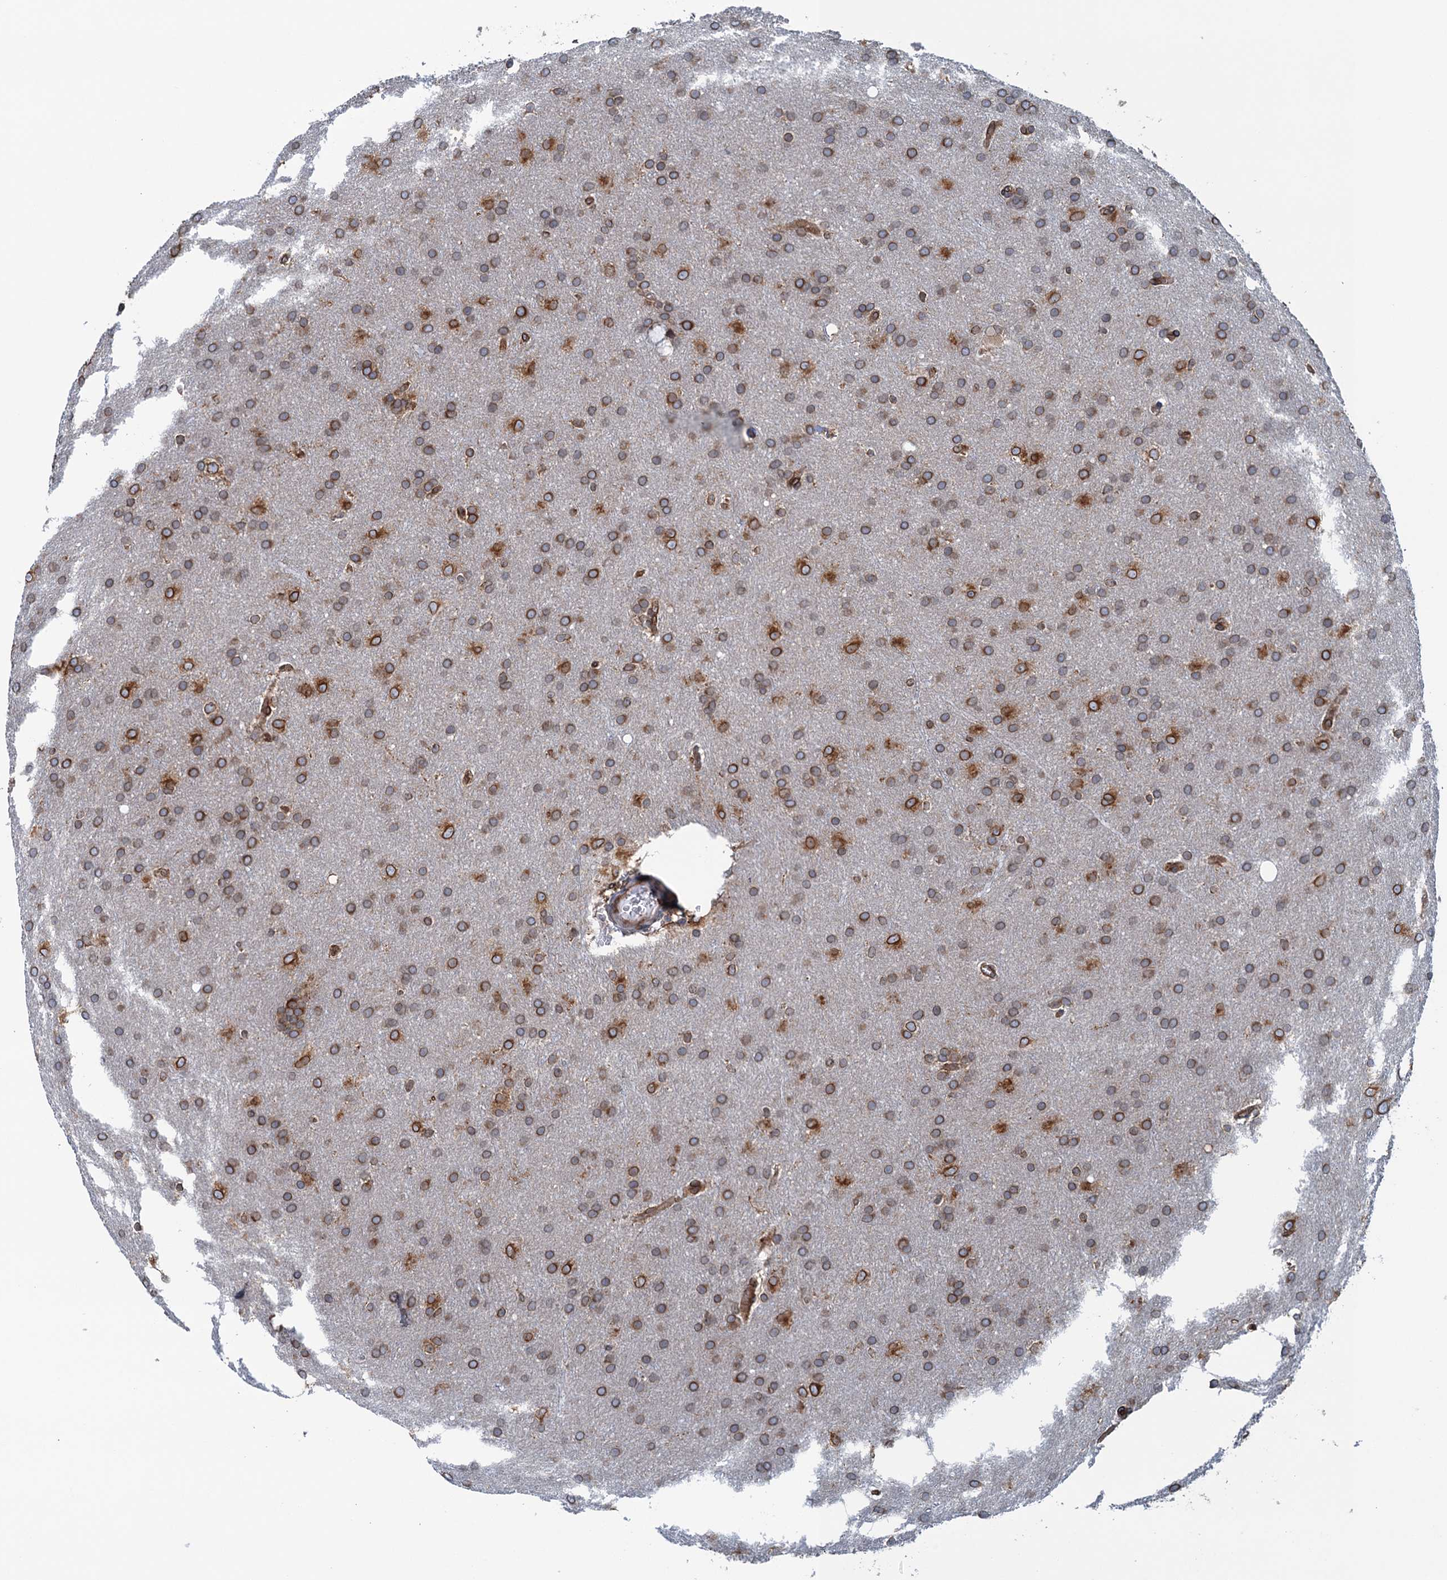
{"staining": {"intensity": "moderate", "quantity": ">75%", "location": "cytoplasmic/membranous"}, "tissue": "glioma", "cell_type": "Tumor cells", "image_type": "cancer", "snomed": [{"axis": "morphology", "description": "Glioma, malignant, Low grade"}, {"axis": "topography", "description": "Brain"}], "caption": "Immunohistochemical staining of human low-grade glioma (malignant) exhibits medium levels of moderate cytoplasmic/membranous positivity in about >75% of tumor cells.", "gene": "TMEM205", "patient": {"sex": "female", "age": 32}}